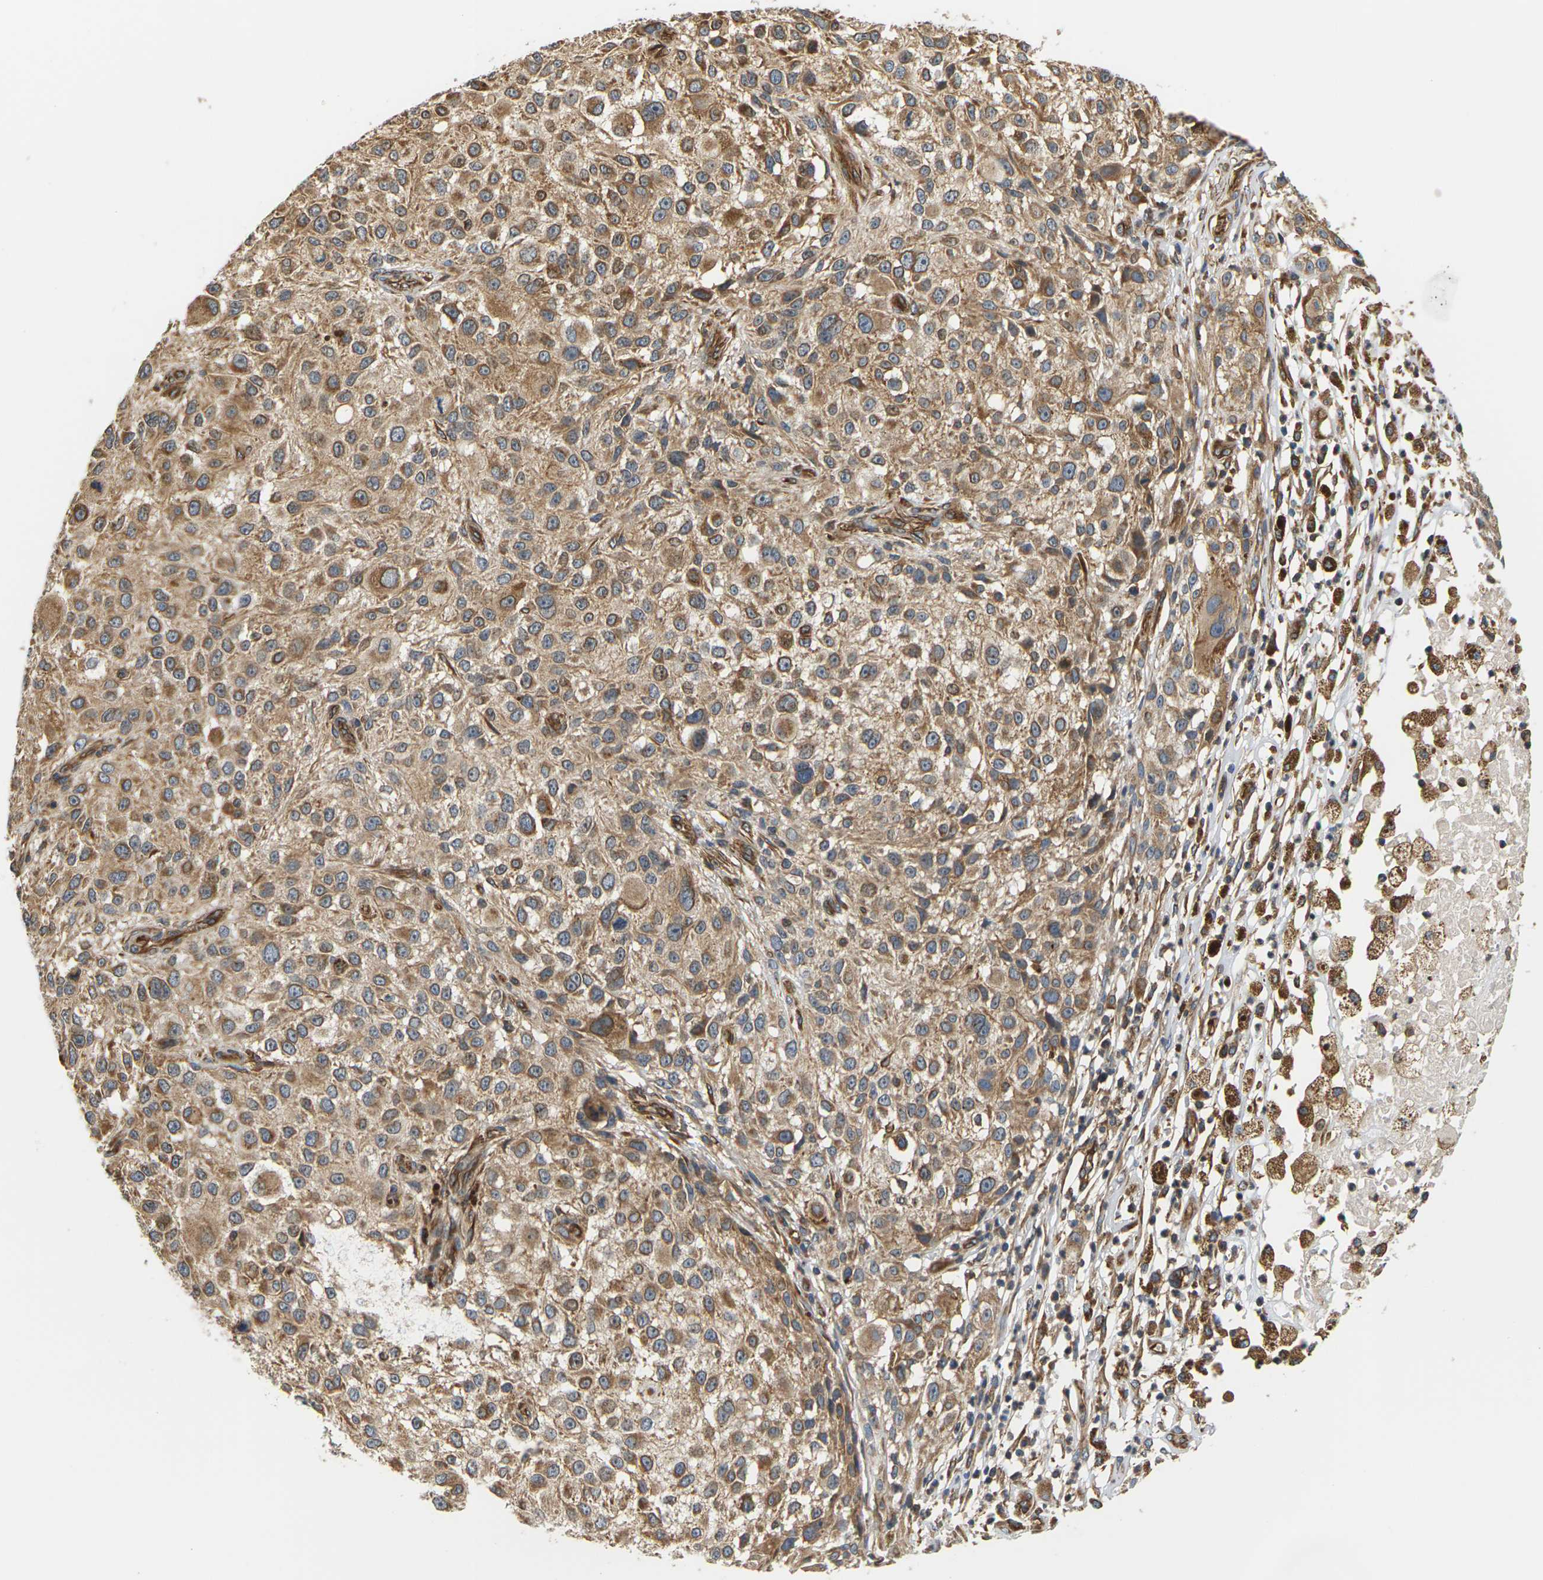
{"staining": {"intensity": "moderate", "quantity": ">75%", "location": "cytoplasmic/membranous"}, "tissue": "melanoma", "cell_type": "Tumor cells", "image_type": "cancer", "snomed": [{"axis": "morphology", "description": "Necrosis, NOS"}, {"axis": "morphology", "description": "Malignant melanoma, NOS"}, {"axis": "topography", "description": "Skin"}], "caption": "Approximately >75% of tumor cells in human malignant melanoma demonstrate moderate cytoplasmic/membranous protein expression as visualized by brown immunohistochemical staining.", "gene": "PCDHB4", "patient": {"sex": "female", "age": 87}}